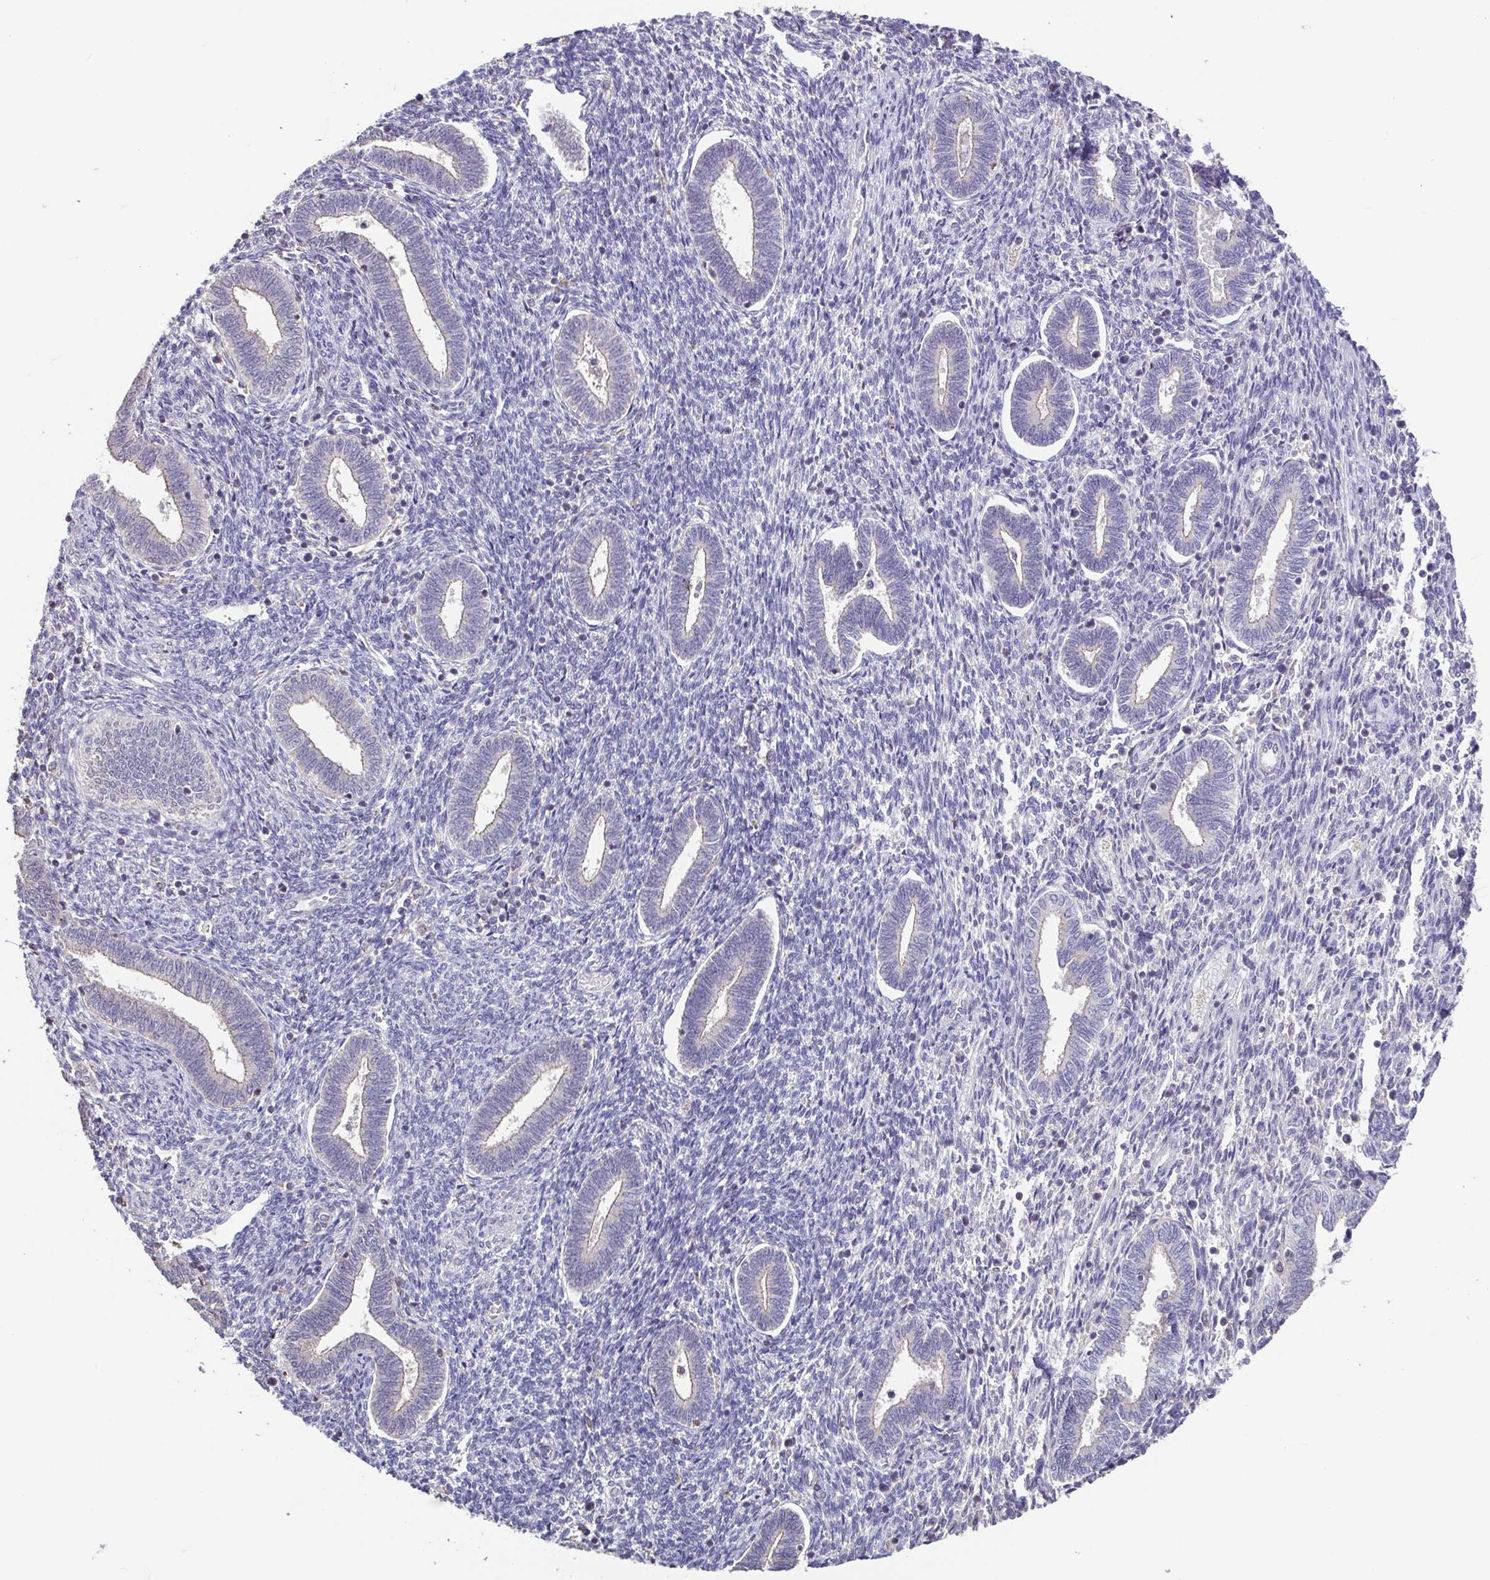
{"staining": {"intensity": "negative", "quantity": "none", "location": "none"}, "tissue": "endometrium", "cell_type": "Cells in endometrial stroma", "image_type": "normal", "snomed": [{"axis": "morphology", "description": "Normal tissue, NOS"}, {"axis": "topography", "description": "Endometrium"}], "caption": "The photomicrograph demonstrates no significant staining in cells in endometrial stroma of endometrium. (IHC, brightfield microscopy, high magnification).", "gene": "ACTRT2", "patient": {"sex": "female", "age": 42}}